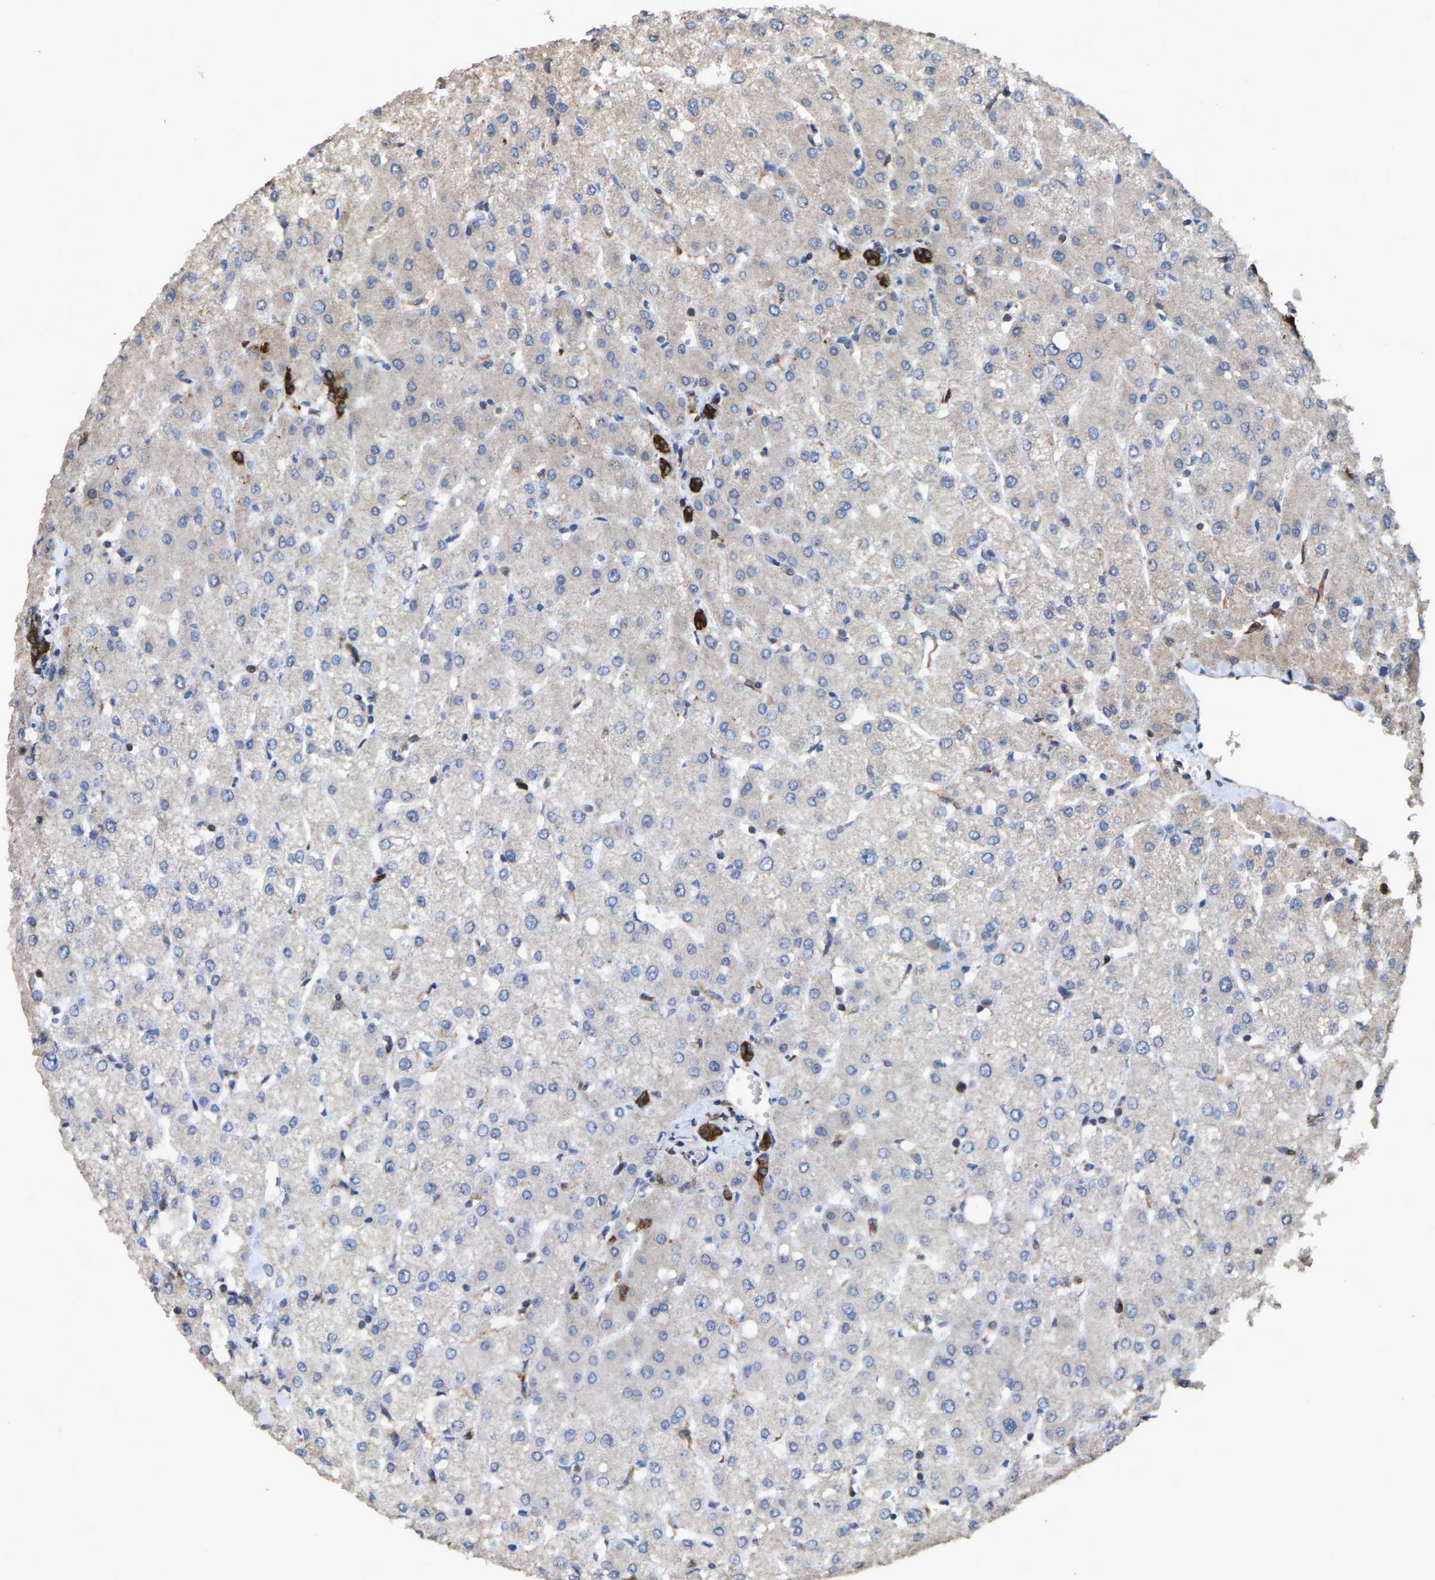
{"staining": {"intensity": "strong", "quantity": ">75%", "location": "cytoplasmic/membranous"}, "tissue": "liver", "cell_type": "Cholangiocytes", "image_type": "normal", "snomed": [{"axis": "morphology", "description": "Normal tissue, NOS"}, {"axis": "topography", "description": "Liver"}], "caption": "Strong cytoplasmic/membranous positivity is identified in approximately >75% of cholangiocytes in unremarkable liver.", "gene": "TDRKH", "patient": {"sex": "female", "age": 54}}